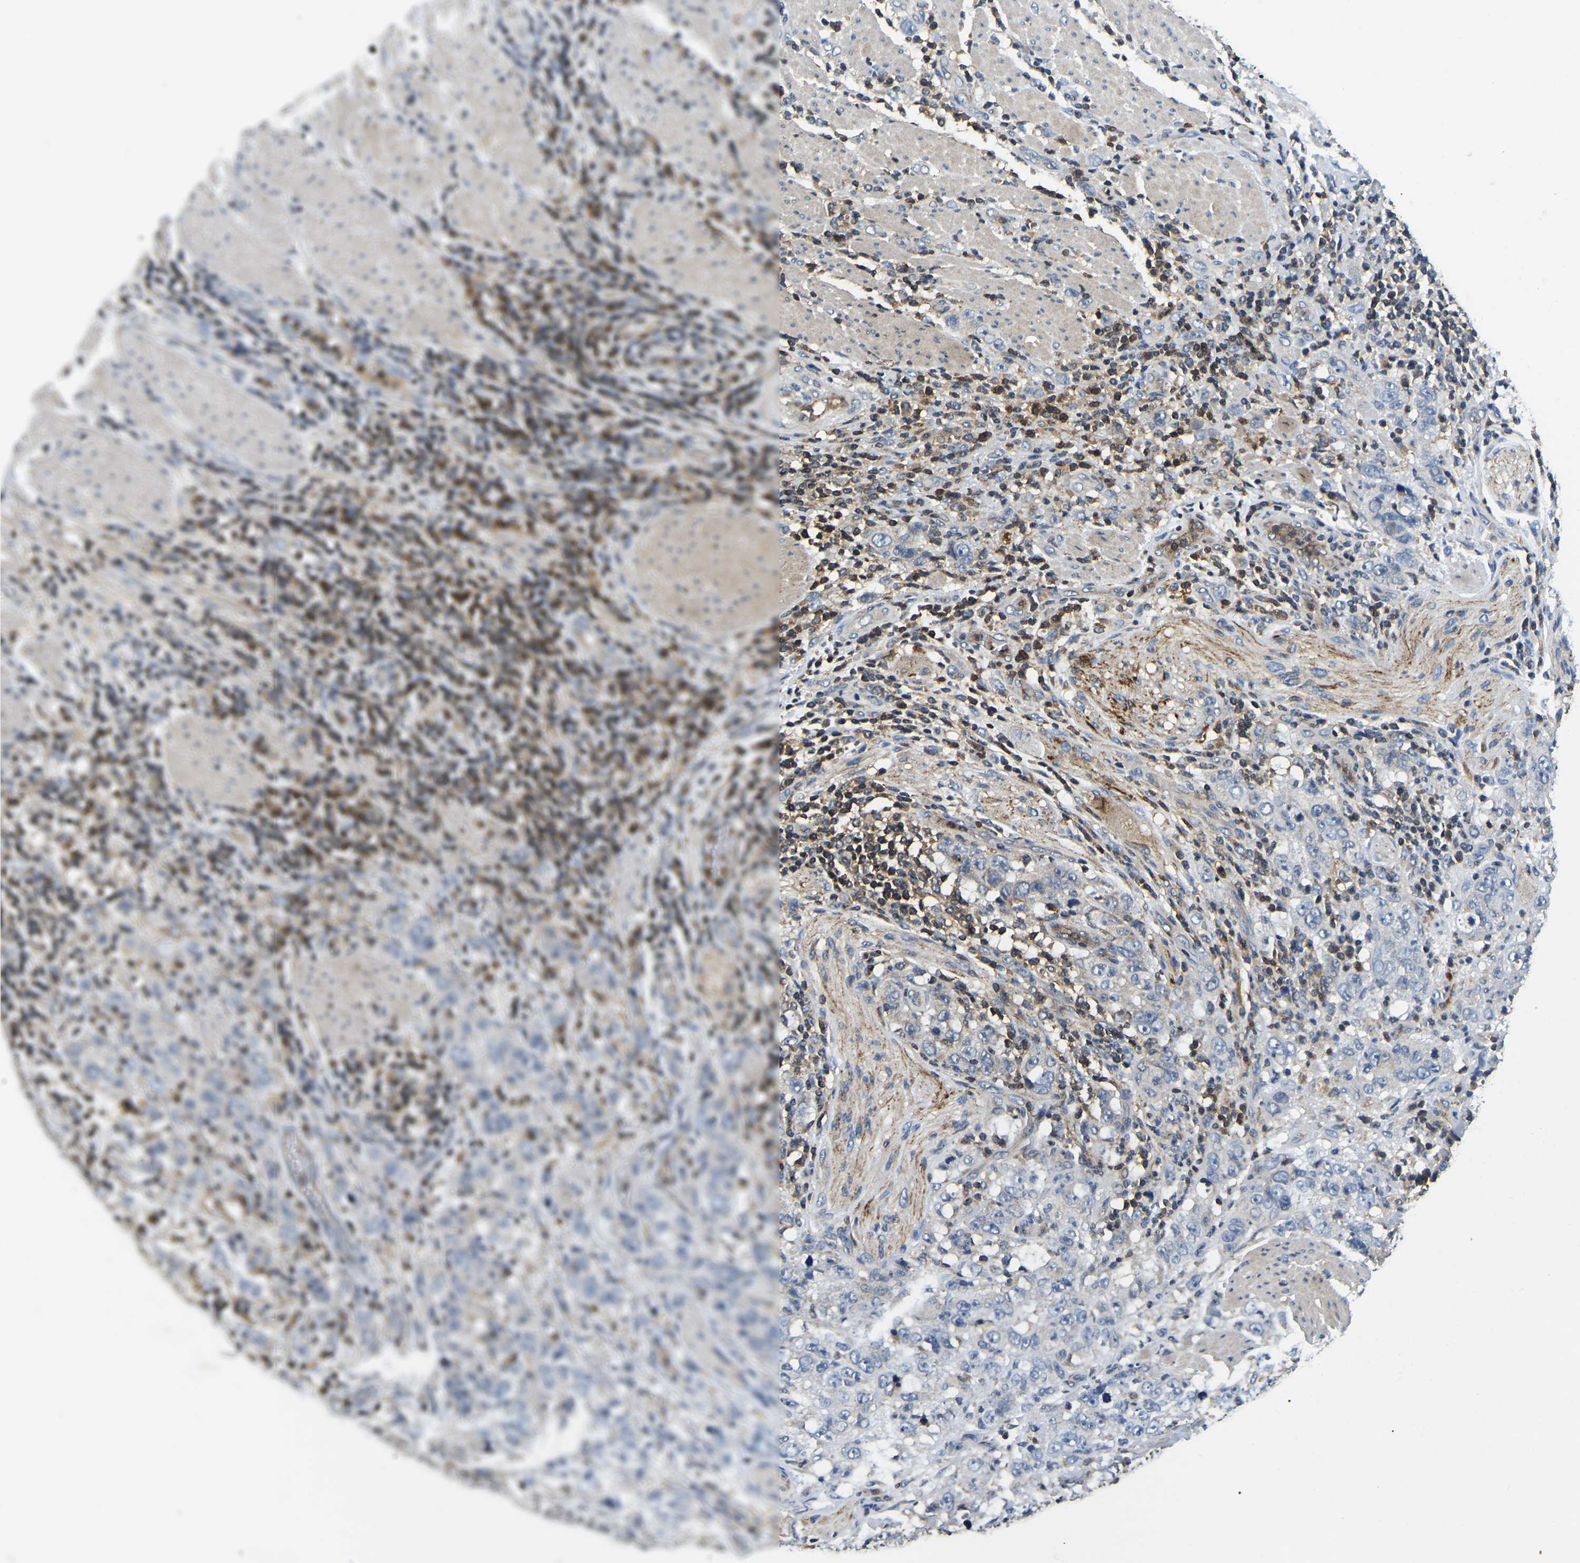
{"staining": {"intensity": "negative", "quantity": "none", "location": "none"}, "tissue": "stomach cancer", "cell_type": "Tumor cells", "image_type": "cancer", "snomed": [{"axis": "morphology", "description": "Adenocarcinoma, NOS"}, {"axis": "topography", "description": "Stomach"}], "caption": "Tumor cells are negative for brown protein staining in stomach adenocarcinoma.", "gene": "SMPD2", "patient": {"sex": "male", "age": 48}}